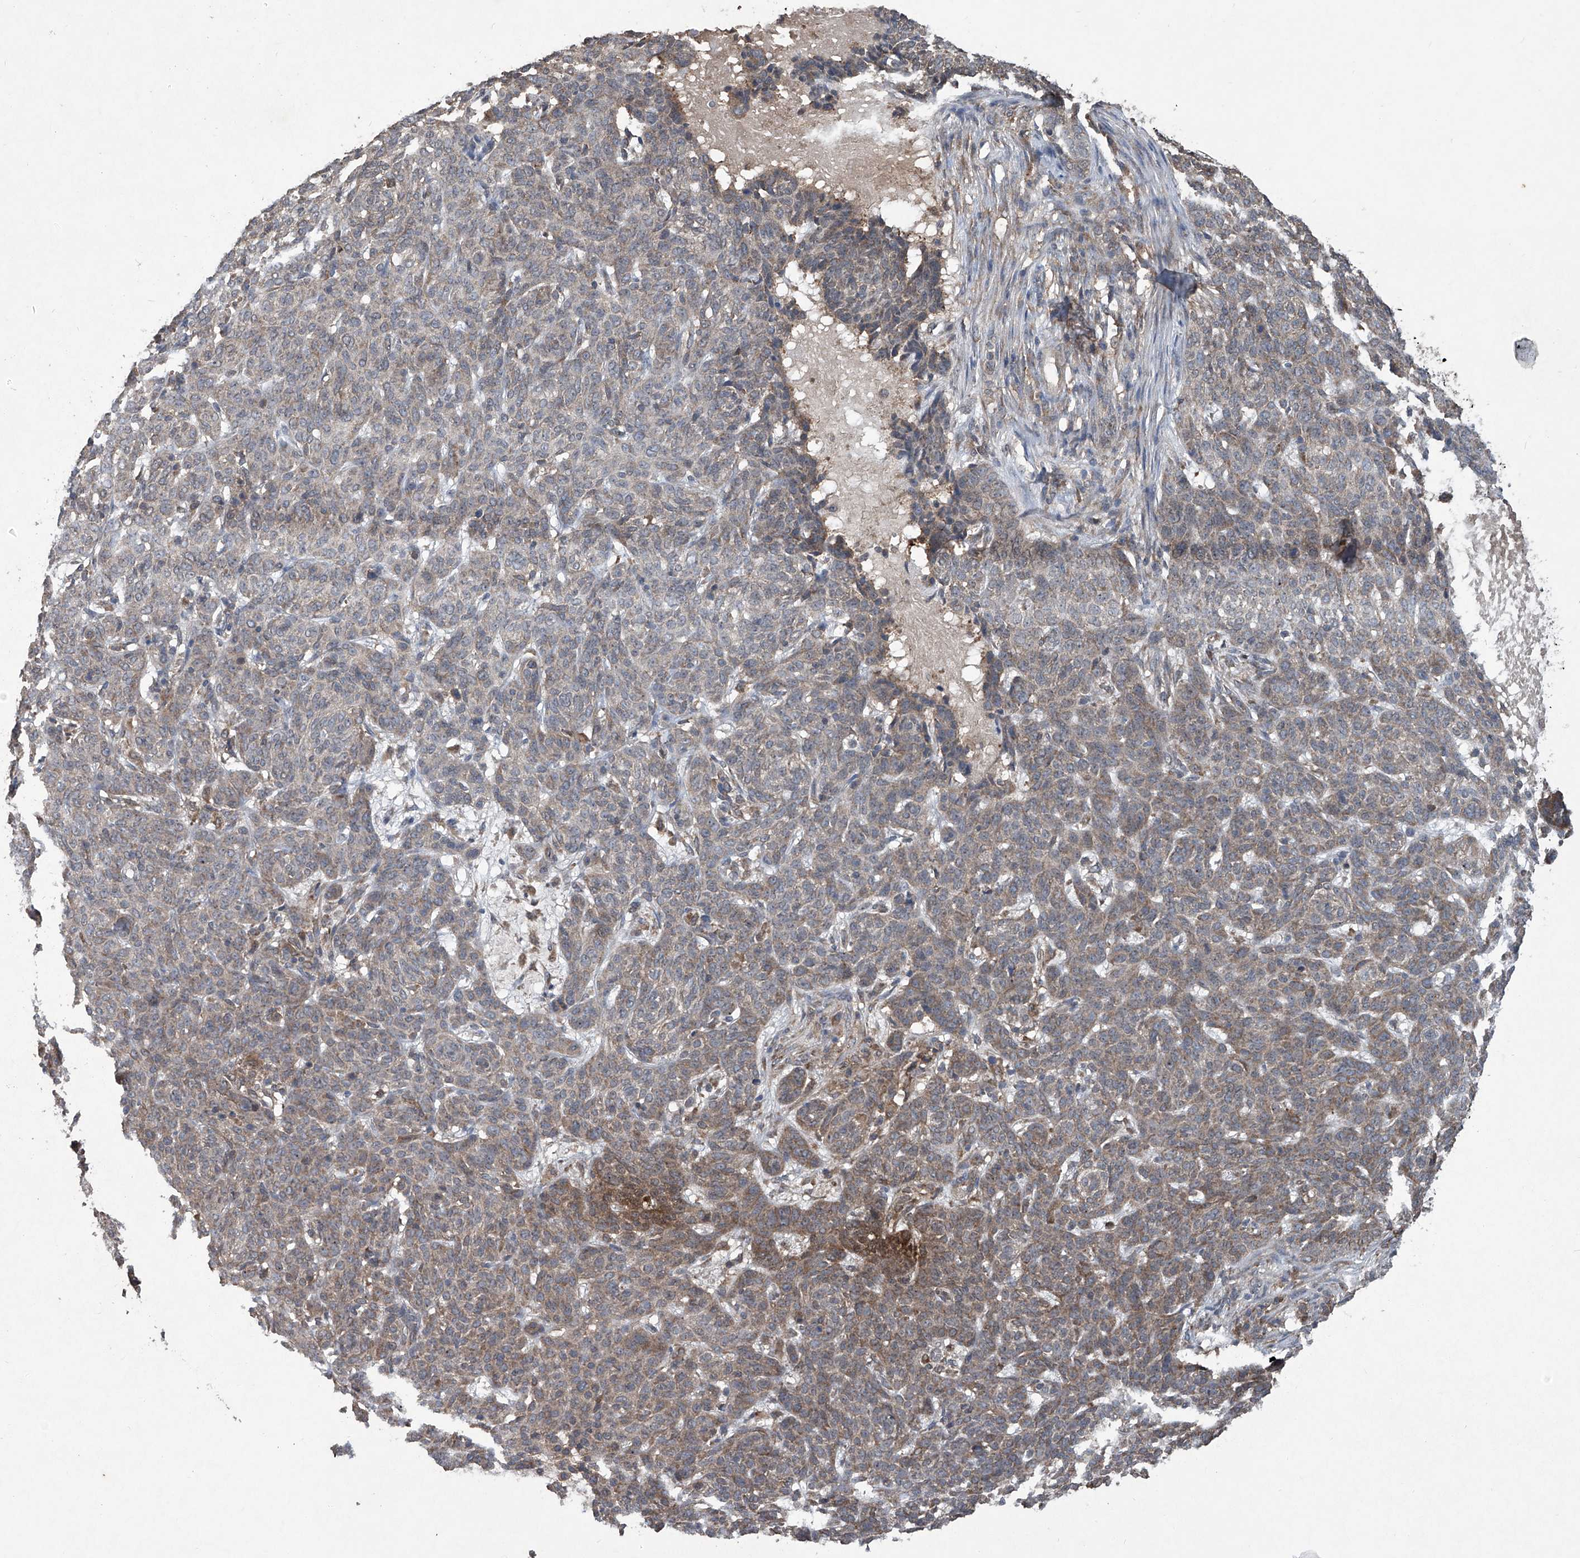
{"staining": {"intensity": "weak", "quantity": "25%-75%", "location": "cytoplasmic/membranous"}, "tissue": "skin cancer", "cell_type": "Tumor cells", "image_type": "cancer", "snomed": [{"axis": "morphology", "description": "Basal cell carcinoma"}, {"axis": "topography", "description": "Skin"}], "caption": "Weak cytoplasmic/membranous positivity for a protein is appreciated in approximately 25%-75% of tumor cells of skin basal cell carcinoma using immunohistochemistry (IHC).", "gene": "SUMF2", "patient": {"sex": "male", "age": 85}}